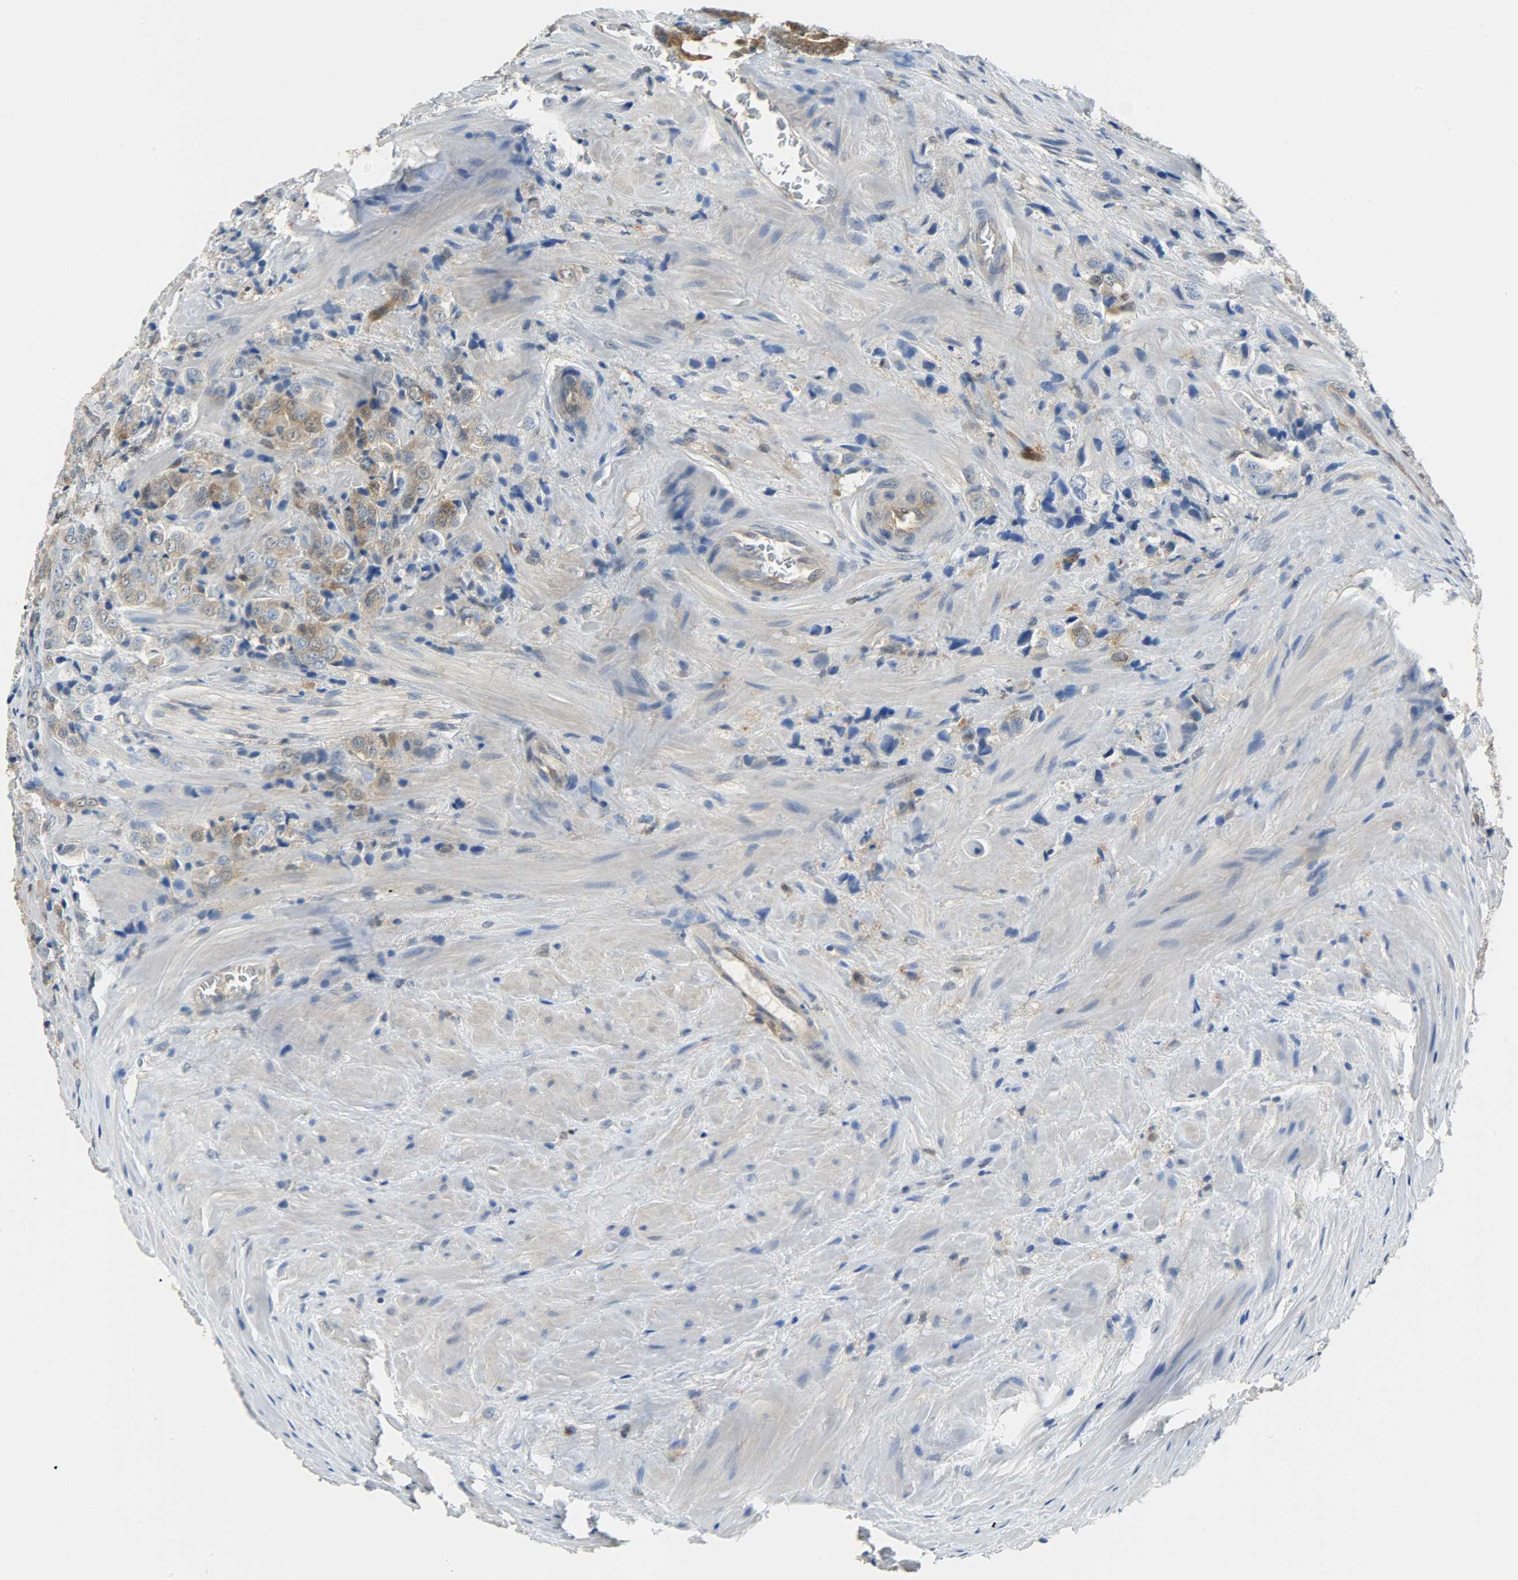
{"staining": {"intensity": "strong", "quantity": ">75%", "location": "cytoplasmic/membranous,nuclear"}, "tissue": "prostate cancer", "cell_type": "Tumor cells", "image_type": "cancer", "snomed": [{"axis": "morphology", "description": "Adenocarcinoma, High grade"}, {"axis": "topography", "description": "Prostate"}], "caption": "Brown immunohistochemical staining in human prostate cancer demonstrates strong cytoplasmic/membranous and nuclear staining in approximately >75% of tumor cells.", "gene": "EIF4EBP1", "patient": {"sex": "male", "age": 70}}